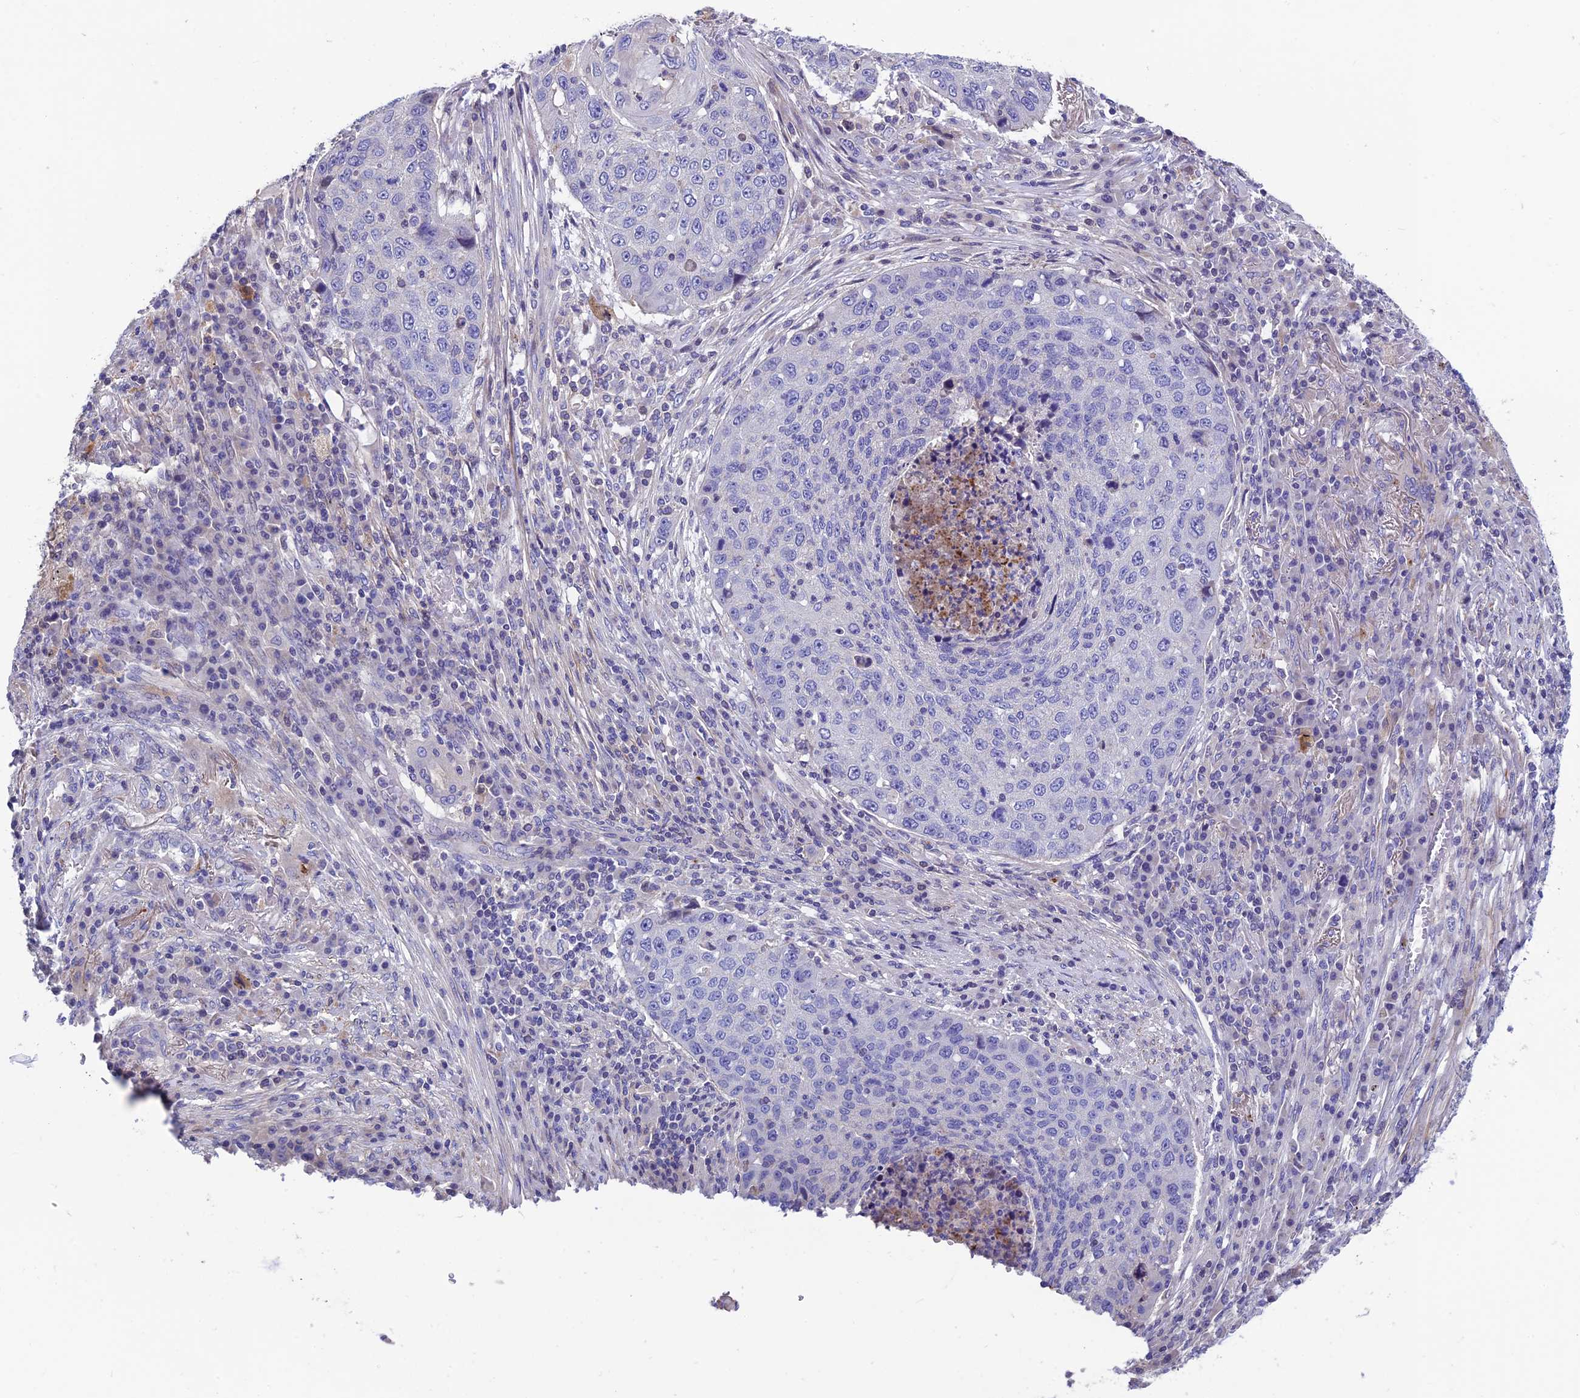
{"staining": {"intensity": "negative", "quantity": "none", "location": "none"}, "tissue": "lung cancer", "cell_type": "Tumor cells", "image_type": "cancer", "snomed": [{"axis": "morphology", "description": "Squamous cell carcinoma, NOS"}, {"axis": "topography", "description": "Lung"}], "caption": "The immunohistochemistry photomicrograph has no significant positivity in tumor cells of squamous cell carcinoma (lung) tissue.", "gene": "FAM178B", "patient": {"sex": "female", "age": 63}}